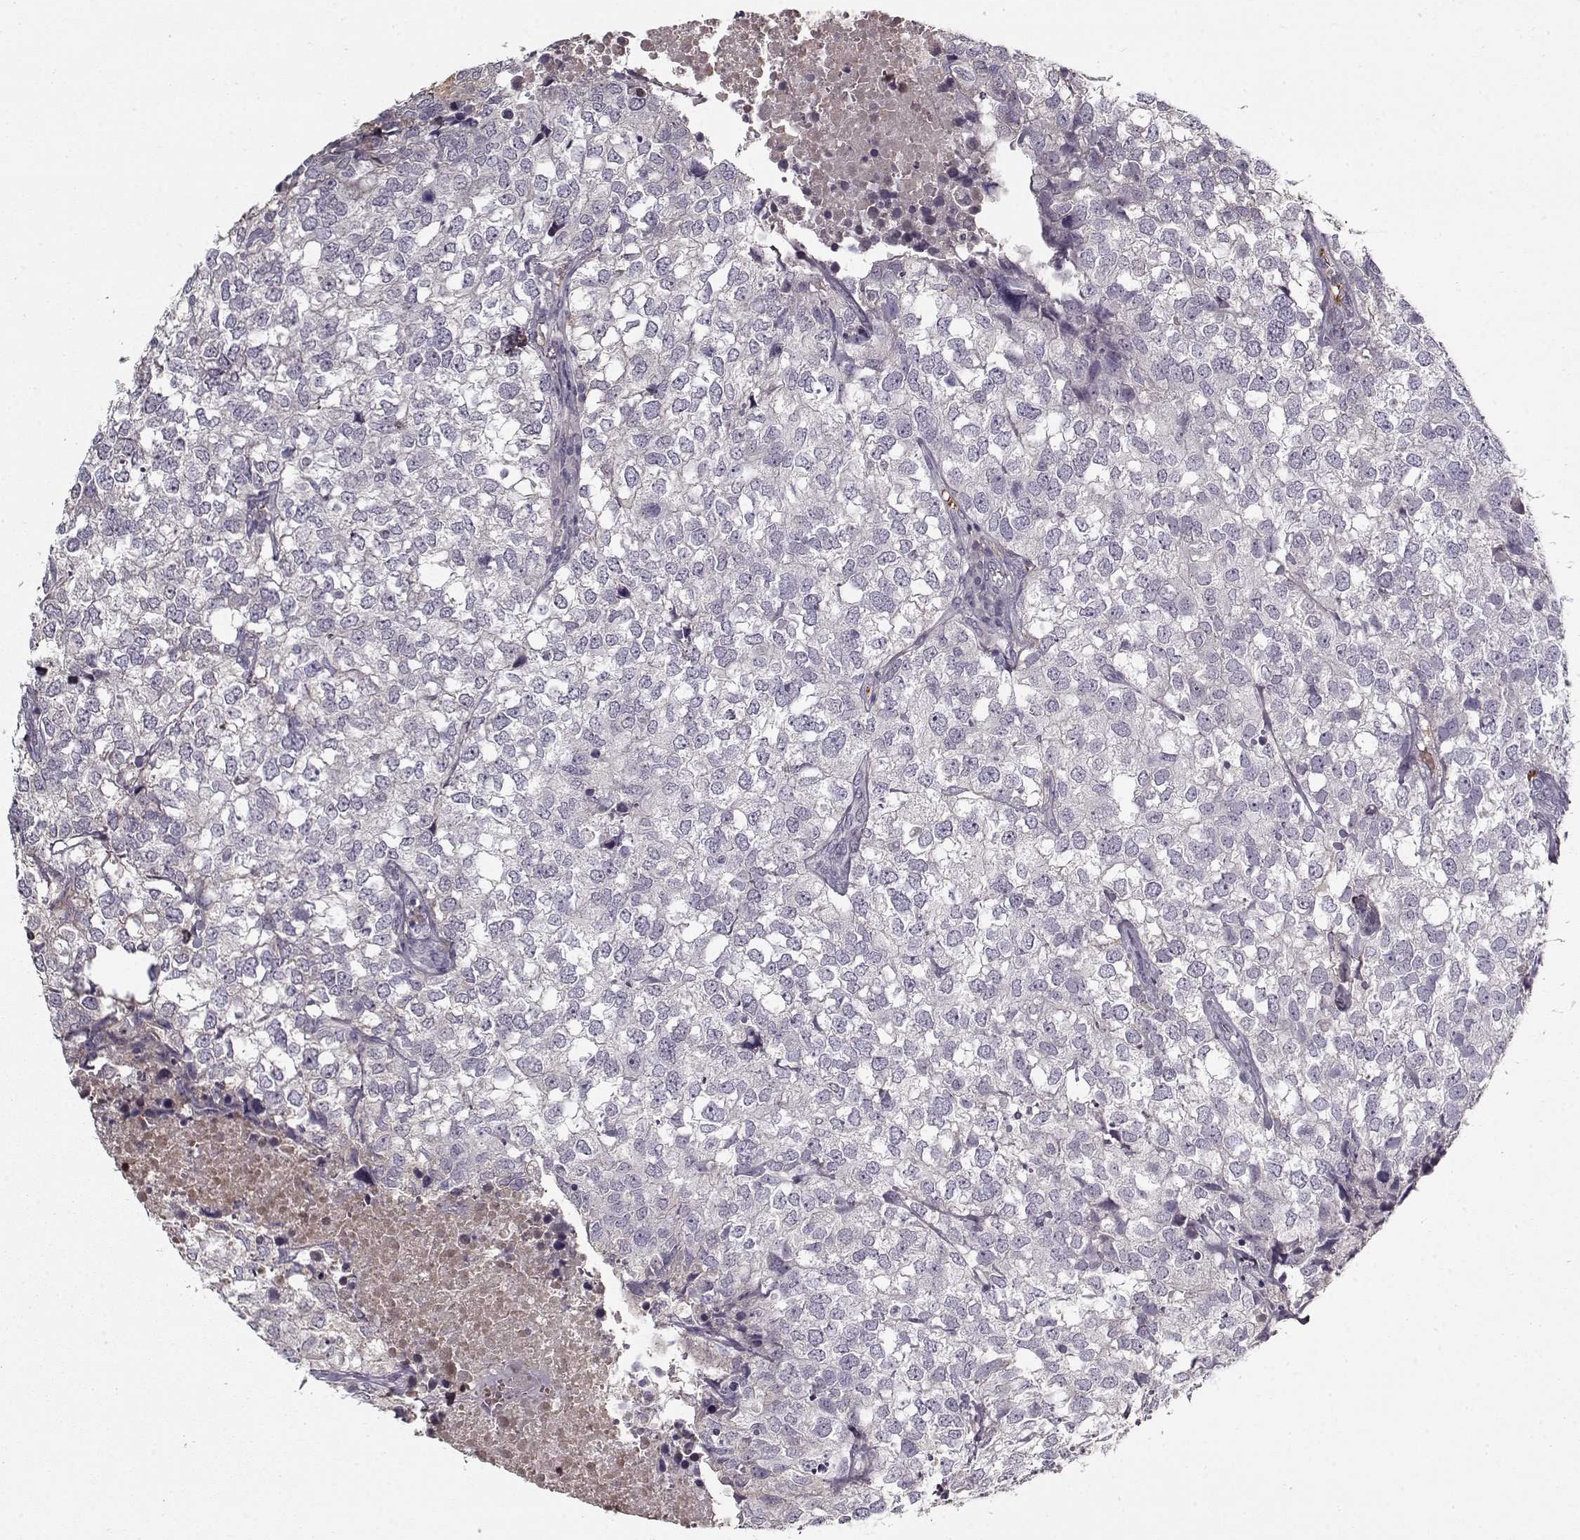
{"staining": {"intensity": "negative", "quantity": "none", "location": "none"}, "tissue": "breast cancer", "cell_type": "Tumor cells", "image_type": "cancer", "snomed": [{"axis": "morphology", "description": "Duct carcinoma"}, {"axis": "topography", "description": "Breast"}], "caption": "IHC histopathology image of neoplastic tissue: human breast cancer stained with DAB (3,3'-diaminobenzidine) reveals no significant protein expression in tumor cells. The staining is performed using DAB (3,3'-diaminobenzidine) brown chromogen with nuclei counter-stained in using hematoxylin.", "gene": "LUM", "patient": {"sex": "female", "age": 30}}